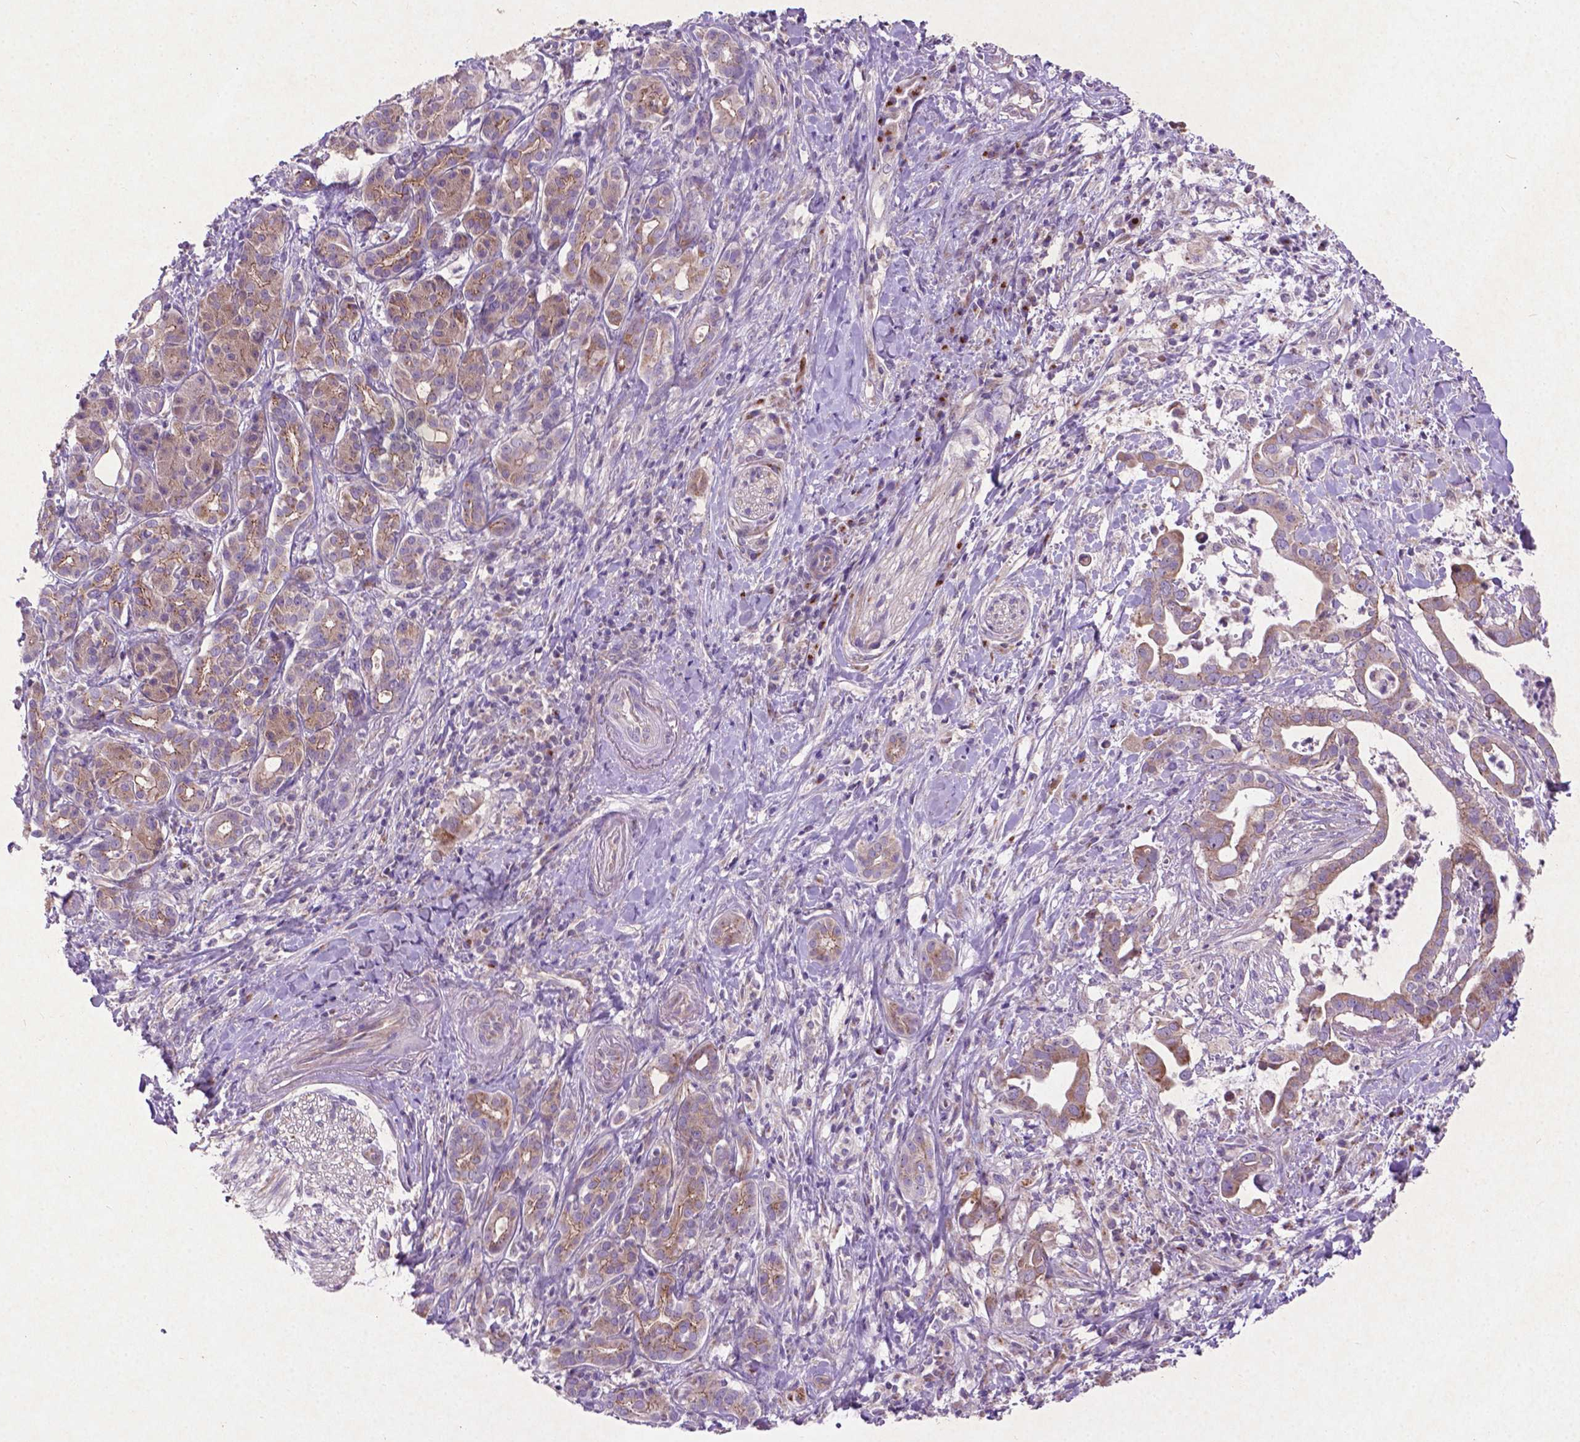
{"staining": {"intensity": "weak", "quantity": ">75%", "location": "cytoplasmic/membranous"}, "tissue": "pancreatic cancer", "cell_type": "Tumor cells", "image_type": "cancer", "snomed": [{"axis": "morphology", "description": "Adenocarcinoma, NOS"}, {"axis": "topography", "description": "Pancreas"}], "caption": "Approximately >75% of tumor cells in adenocarcinoma (pancreatic) demonstrate weak cytoplasmic/membranous protein expression as visualized by brown immunohistochemical staining.", "gene": "ATG4D", "patient": {"sex": "male", "age": 61}}